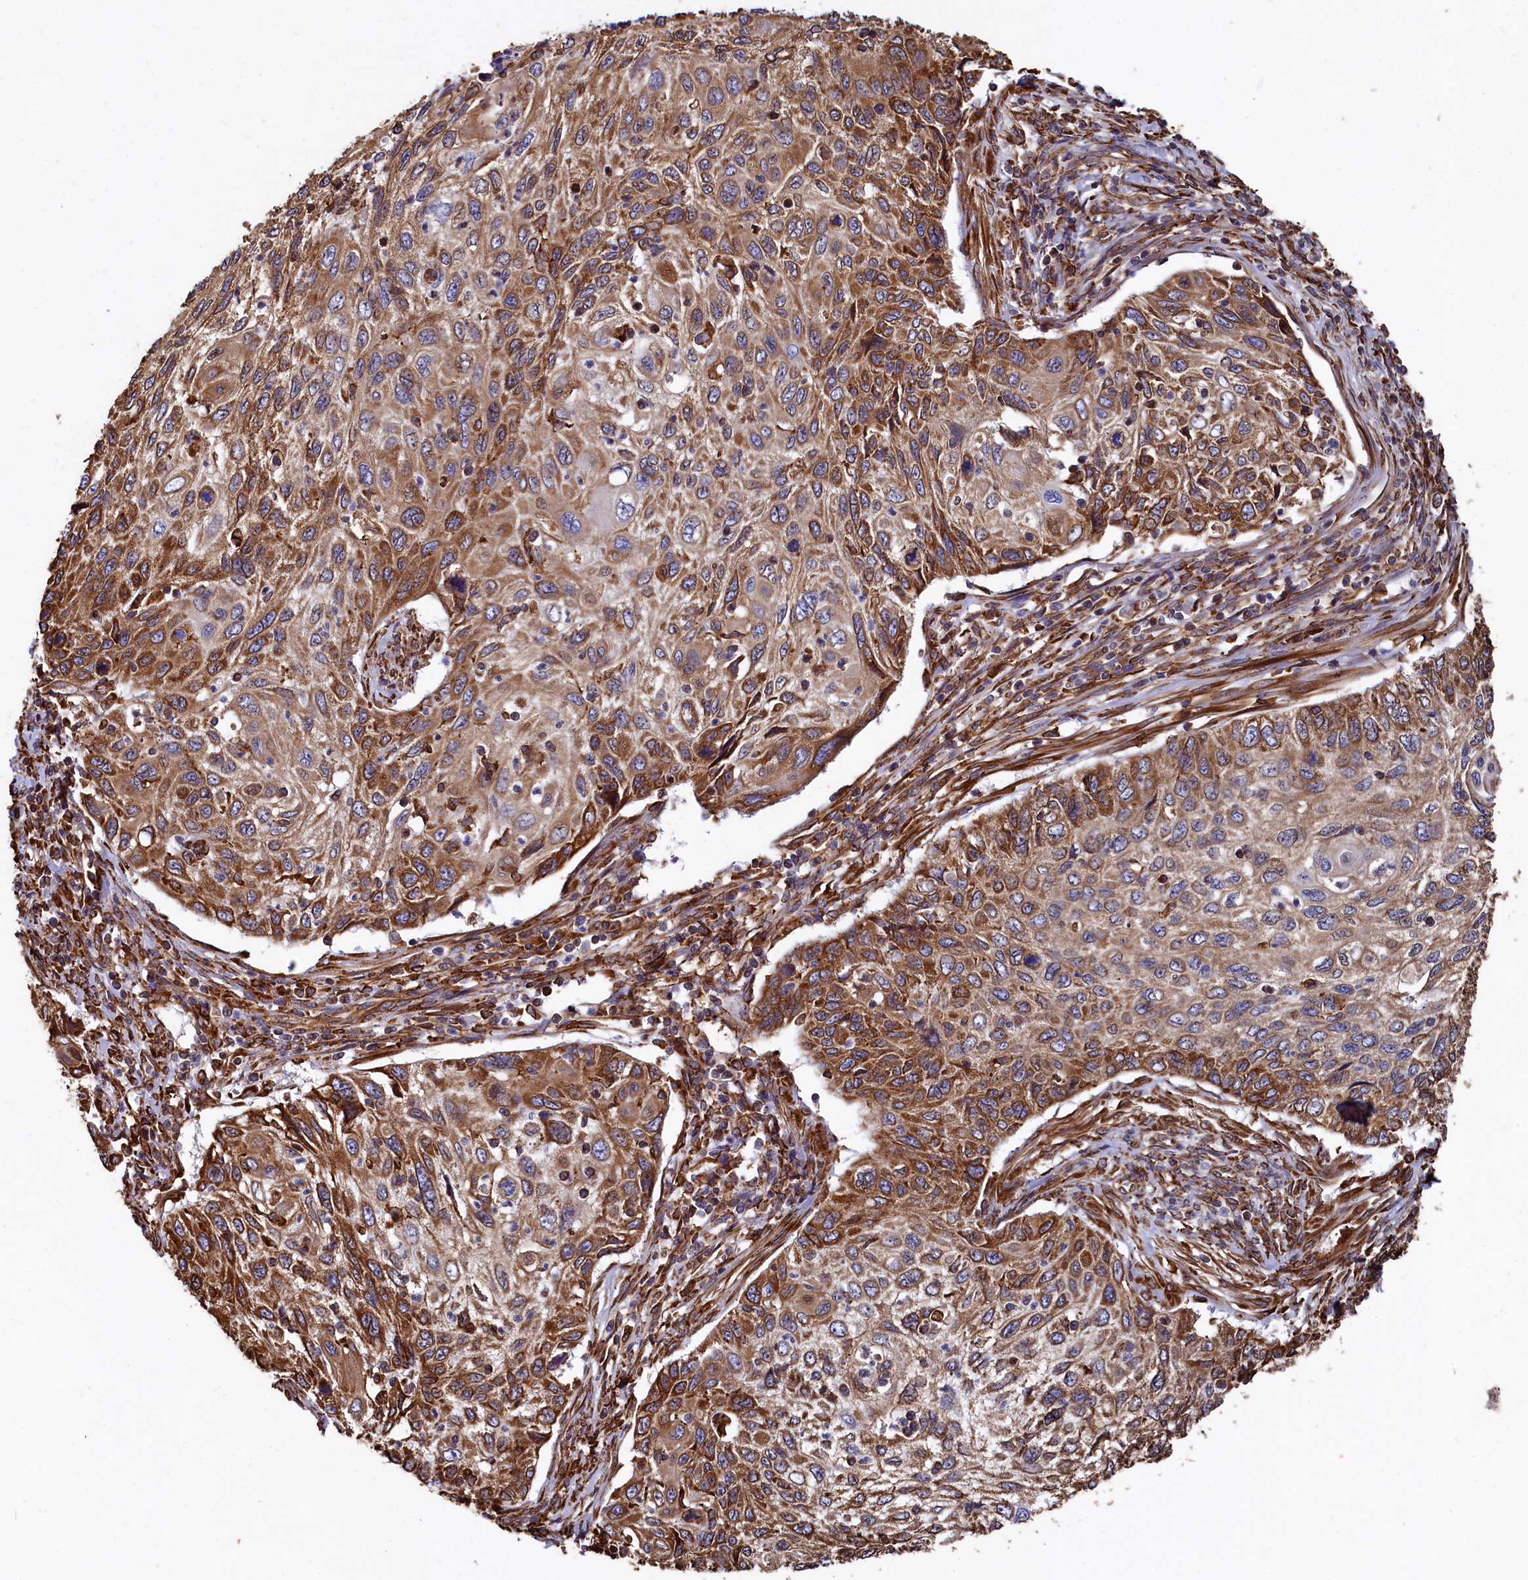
{"staining": {"intensity": "moderate", "quantity": ">75%", "location": "cytoplasmic/membranous"}, "tissue": "cervical cancer", "cell_type": "Tumor cells", "image_type": "cancer", "snomed": [{"axis": "morphology", "description": "Squamous cell carcinoma, NOS"}, {"axis": "topography", "description": "Cervix"}], "caption": "Cervical squamous cell carcinoma was stained to show a protein in brown. There is medium levels of moderate cytoplasmic/membranous positivity in about >75% of tumor cells.", "gene": "NEURL1B", "patient": {"sex": "female", "age": 70}}